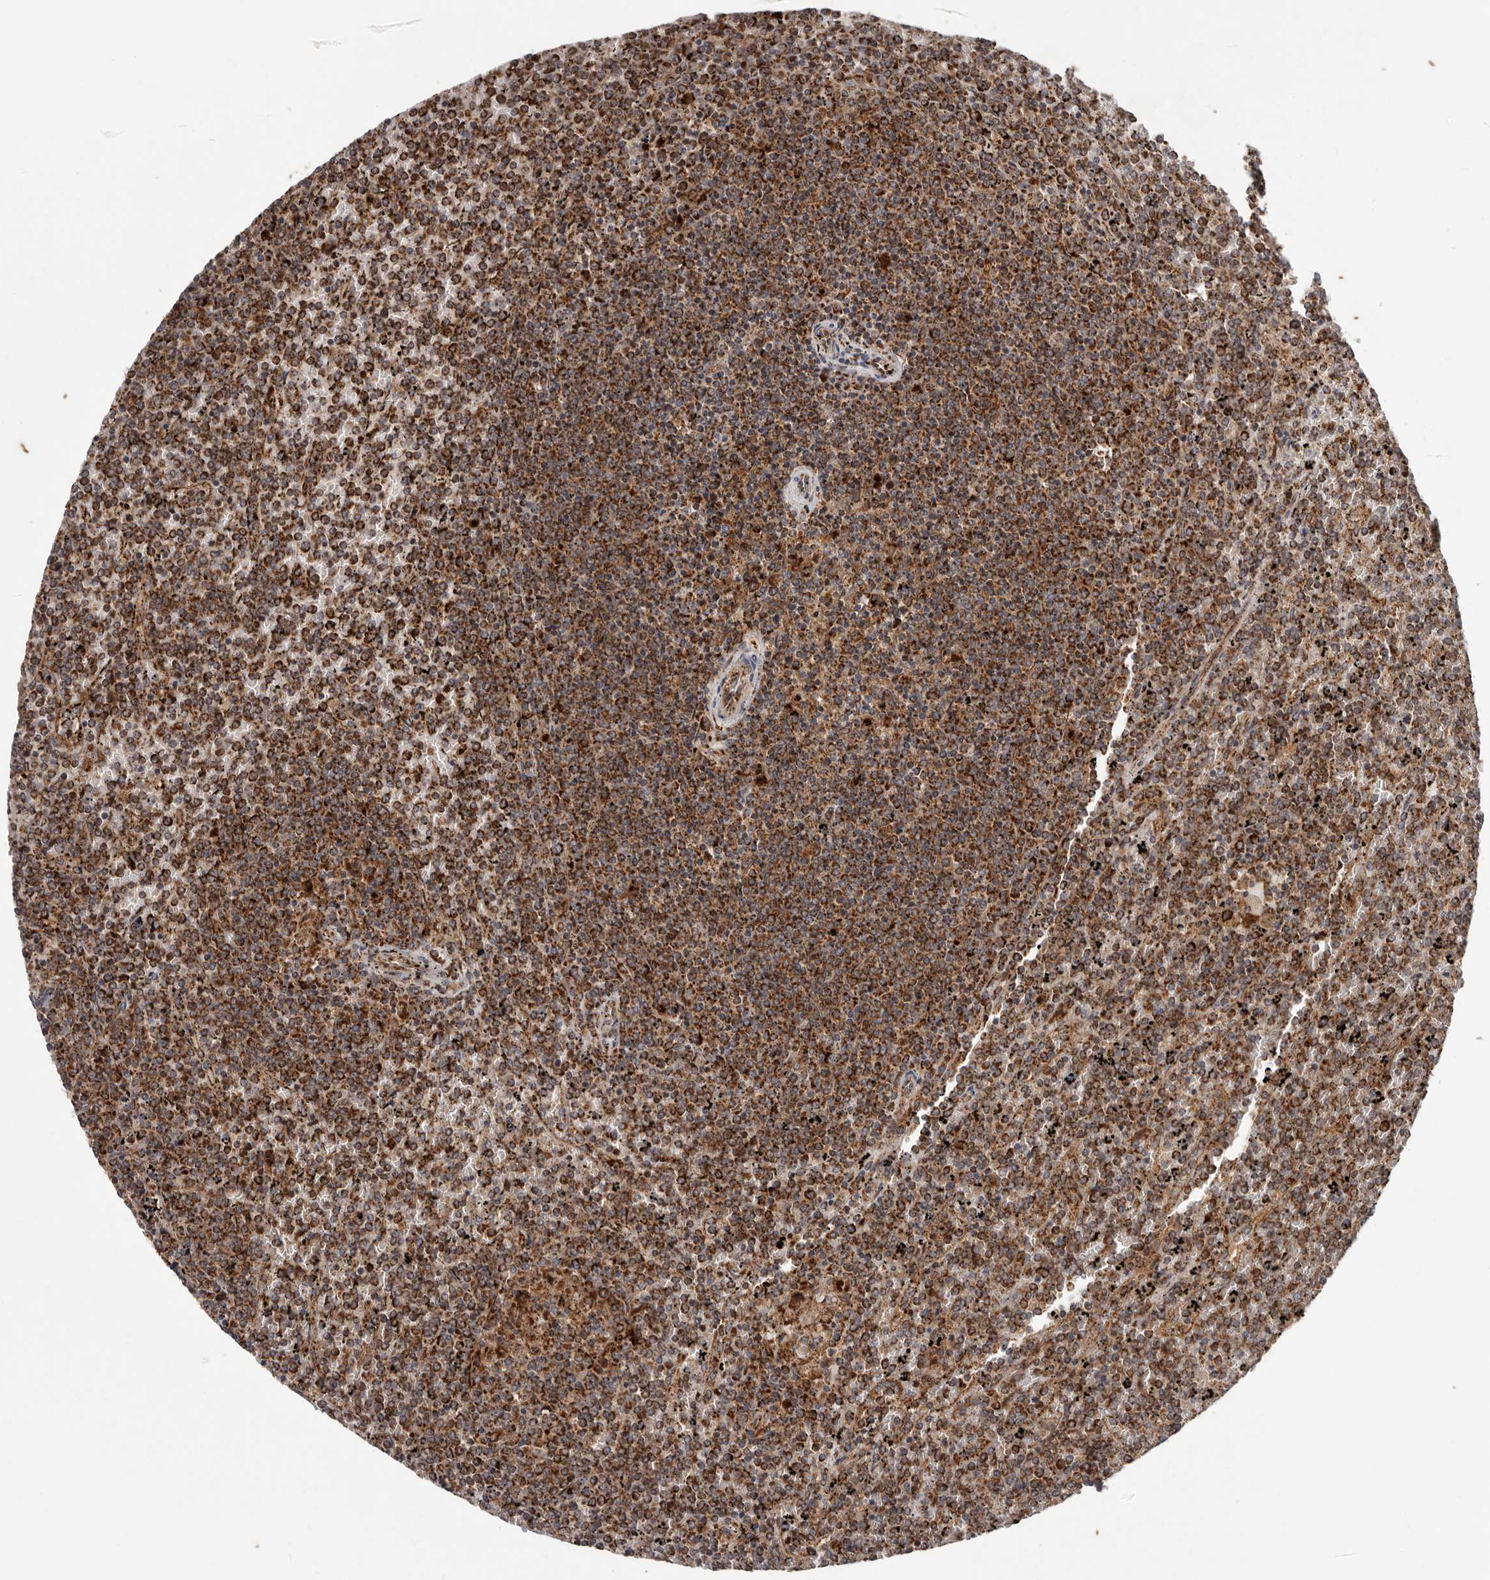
{"staining": {"intensity": "strong", "quantity": ">75%", "location": "cytoplasmic/membranous"}, "tissue": "lymphoma", "cell_type": "Tumor cells", "image_type": "cancer", "snomed": [{"axis": "morphology", "description": "Malignant lymphoma, non-Hodgkin's type, Low grade"}, {"axis": "topography", "description": "Spleen"}], "caption": "Malignant lymphoma, non-Hodgkin's type (low-grade) stained for a protein (brown) reveals strong cytoplasmic/membranous positive positivity in about >75% of tumor cells.", "gene": "MRPS10", "patient": {"sex": "female", "age": 19}}